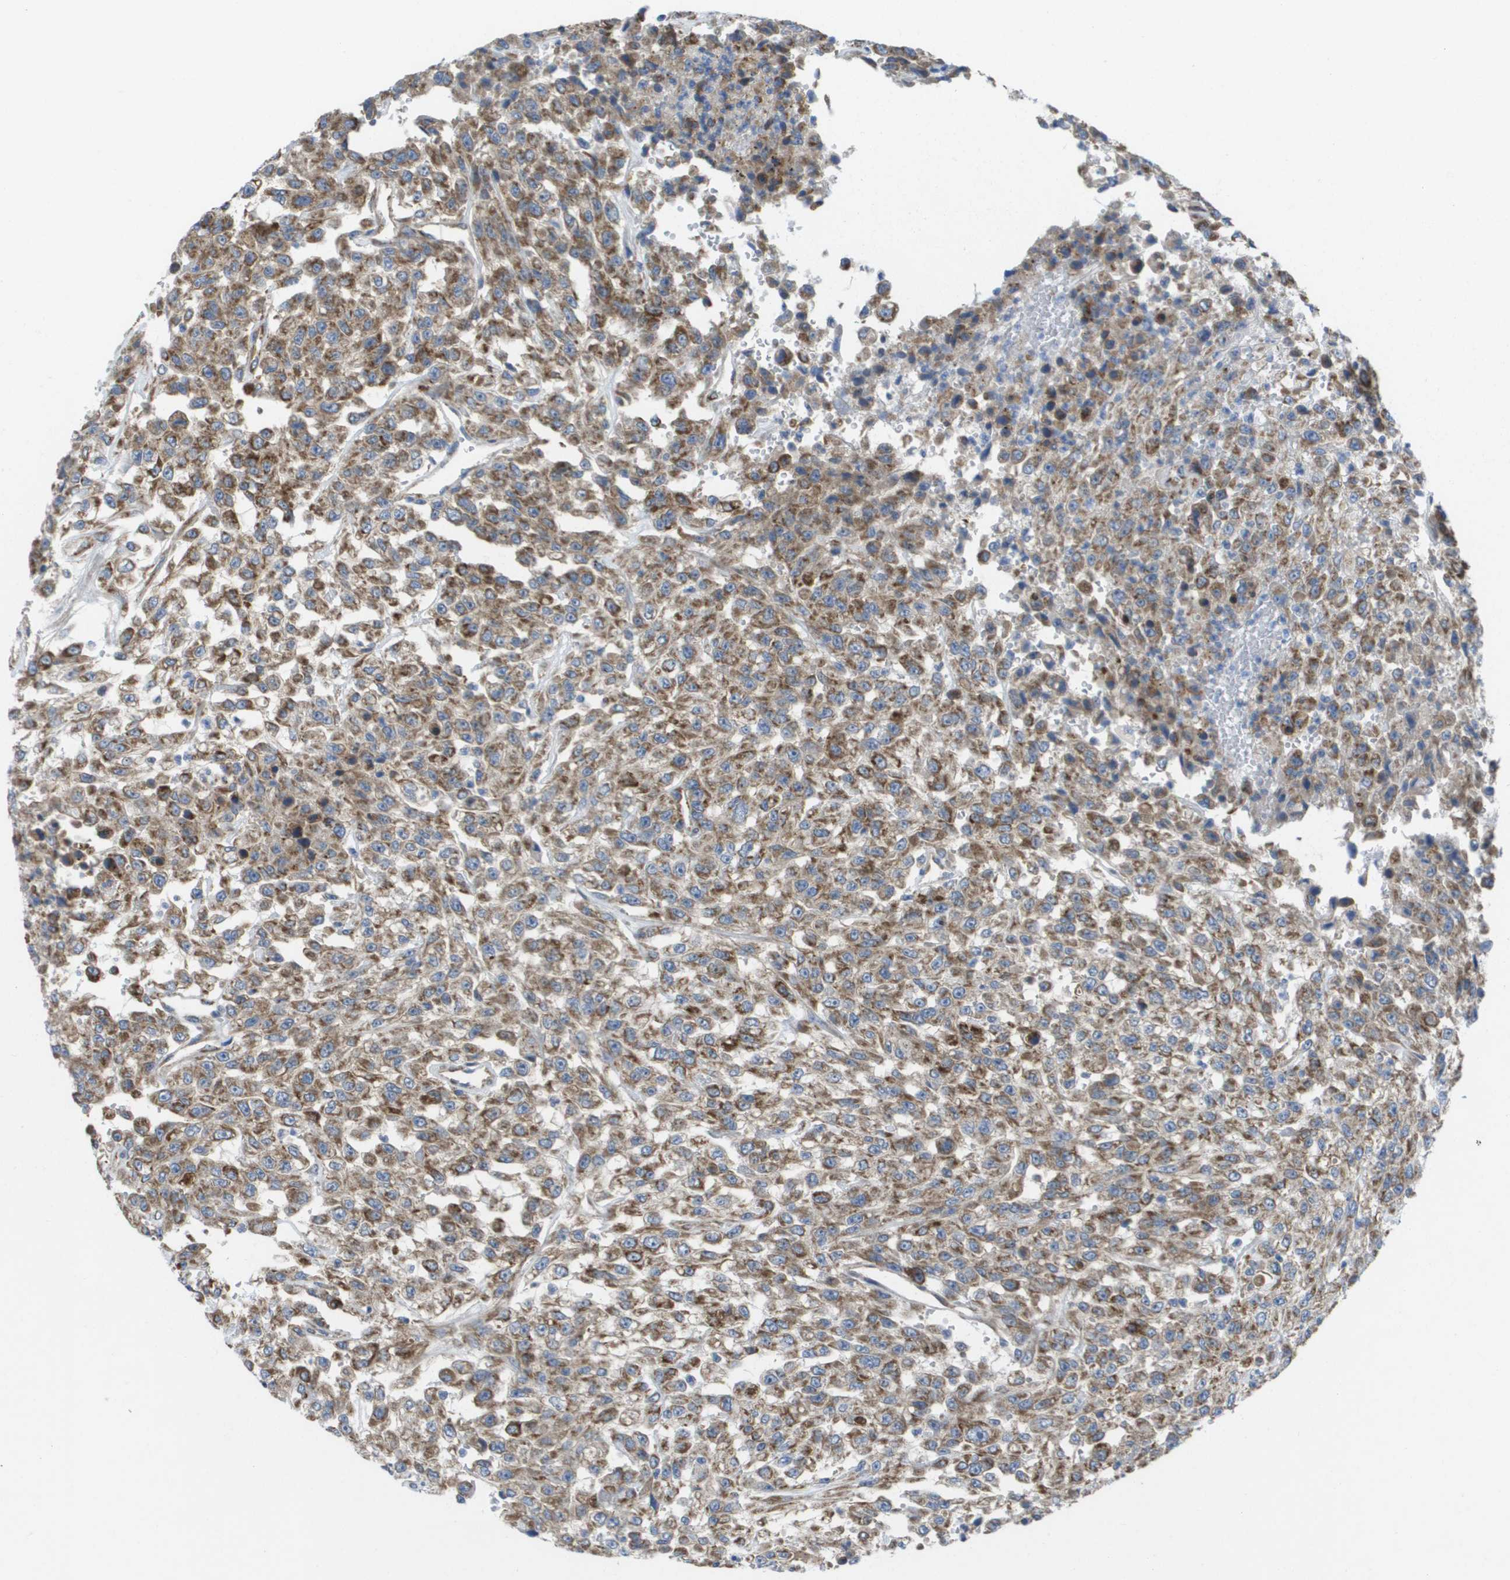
{"staining": {"intensity": "moderate", "quantity": ">75%", "location": "cytoplasmic/membranous"}, "tissue": "urothelial cancer", "cell_type": "Tumor cells", "image_type": "cancer", "snomed": [{"axis": "morphology", "description": "Urothelial carcinoma, High grade"}, {"axis": "topography", "description": "Urinary bladder"}], "caption": "This photomicrograph shows urothelial cancer stained with IHC to label a protein in brown. The cytoplasmic/membranous of tumor cells show moderate positivity for the protein. Nuclei are counter-stained blue.", "gene": "FIS1", "patient": {"sex": "male", "age": 46}}